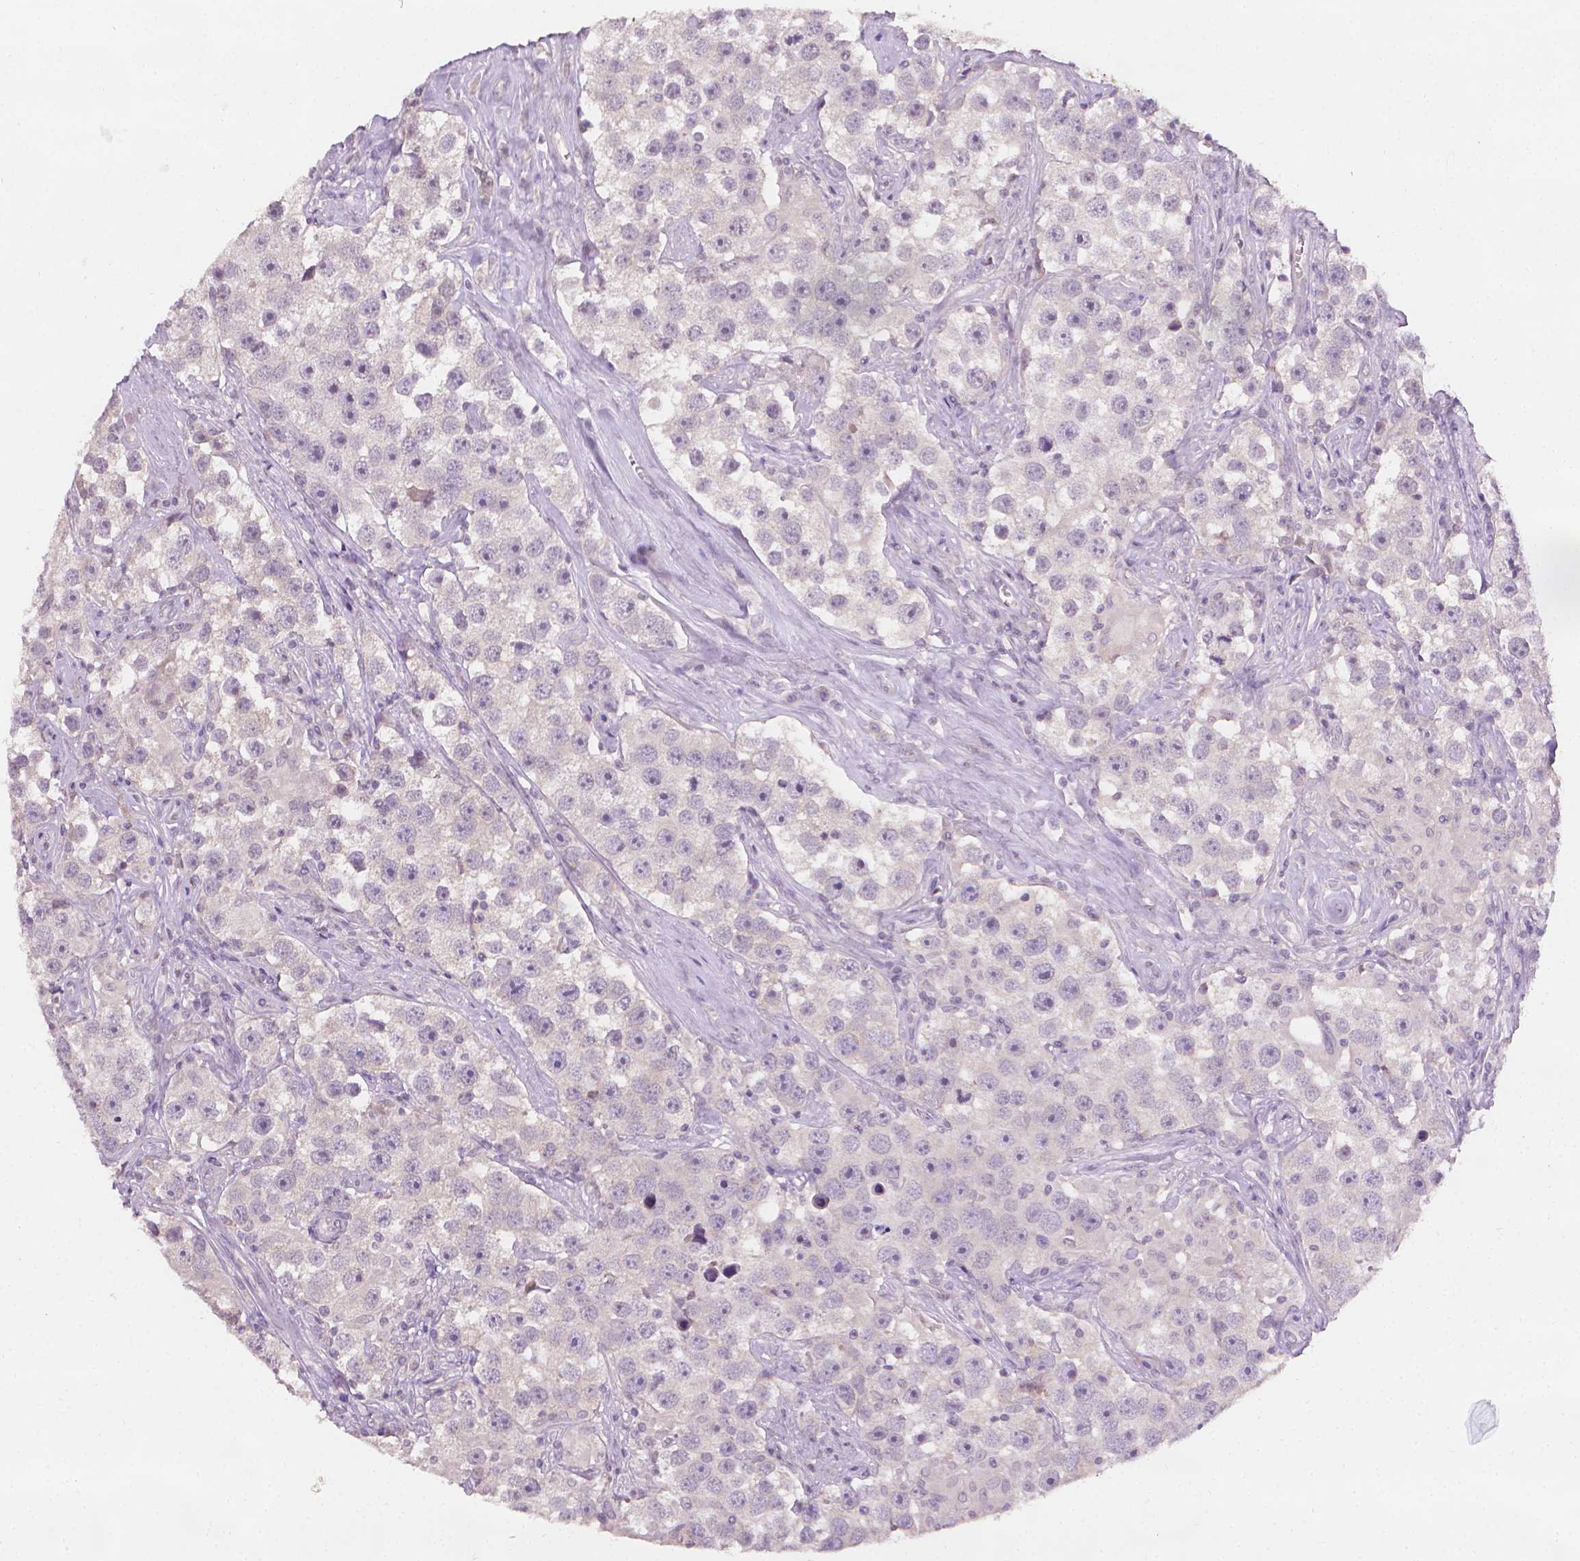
{"staining": {"intensity": "negative", "quantity": "none", "location": "none"}, "tissue": "testis cancer", "cell_type": "Tumor cells", "image_type": "cancer", "snomed": [{"axis": "morphology", "description": "Seminoma, NOS"}, {"axis": "topography", "description": "Testis"}], "caption": "Immunohistochemical staining of testis cancer demonstrates no significant positivity in tumor cells.", "gene": "FASN", "patient": {"sex": "male", "age": 49}}